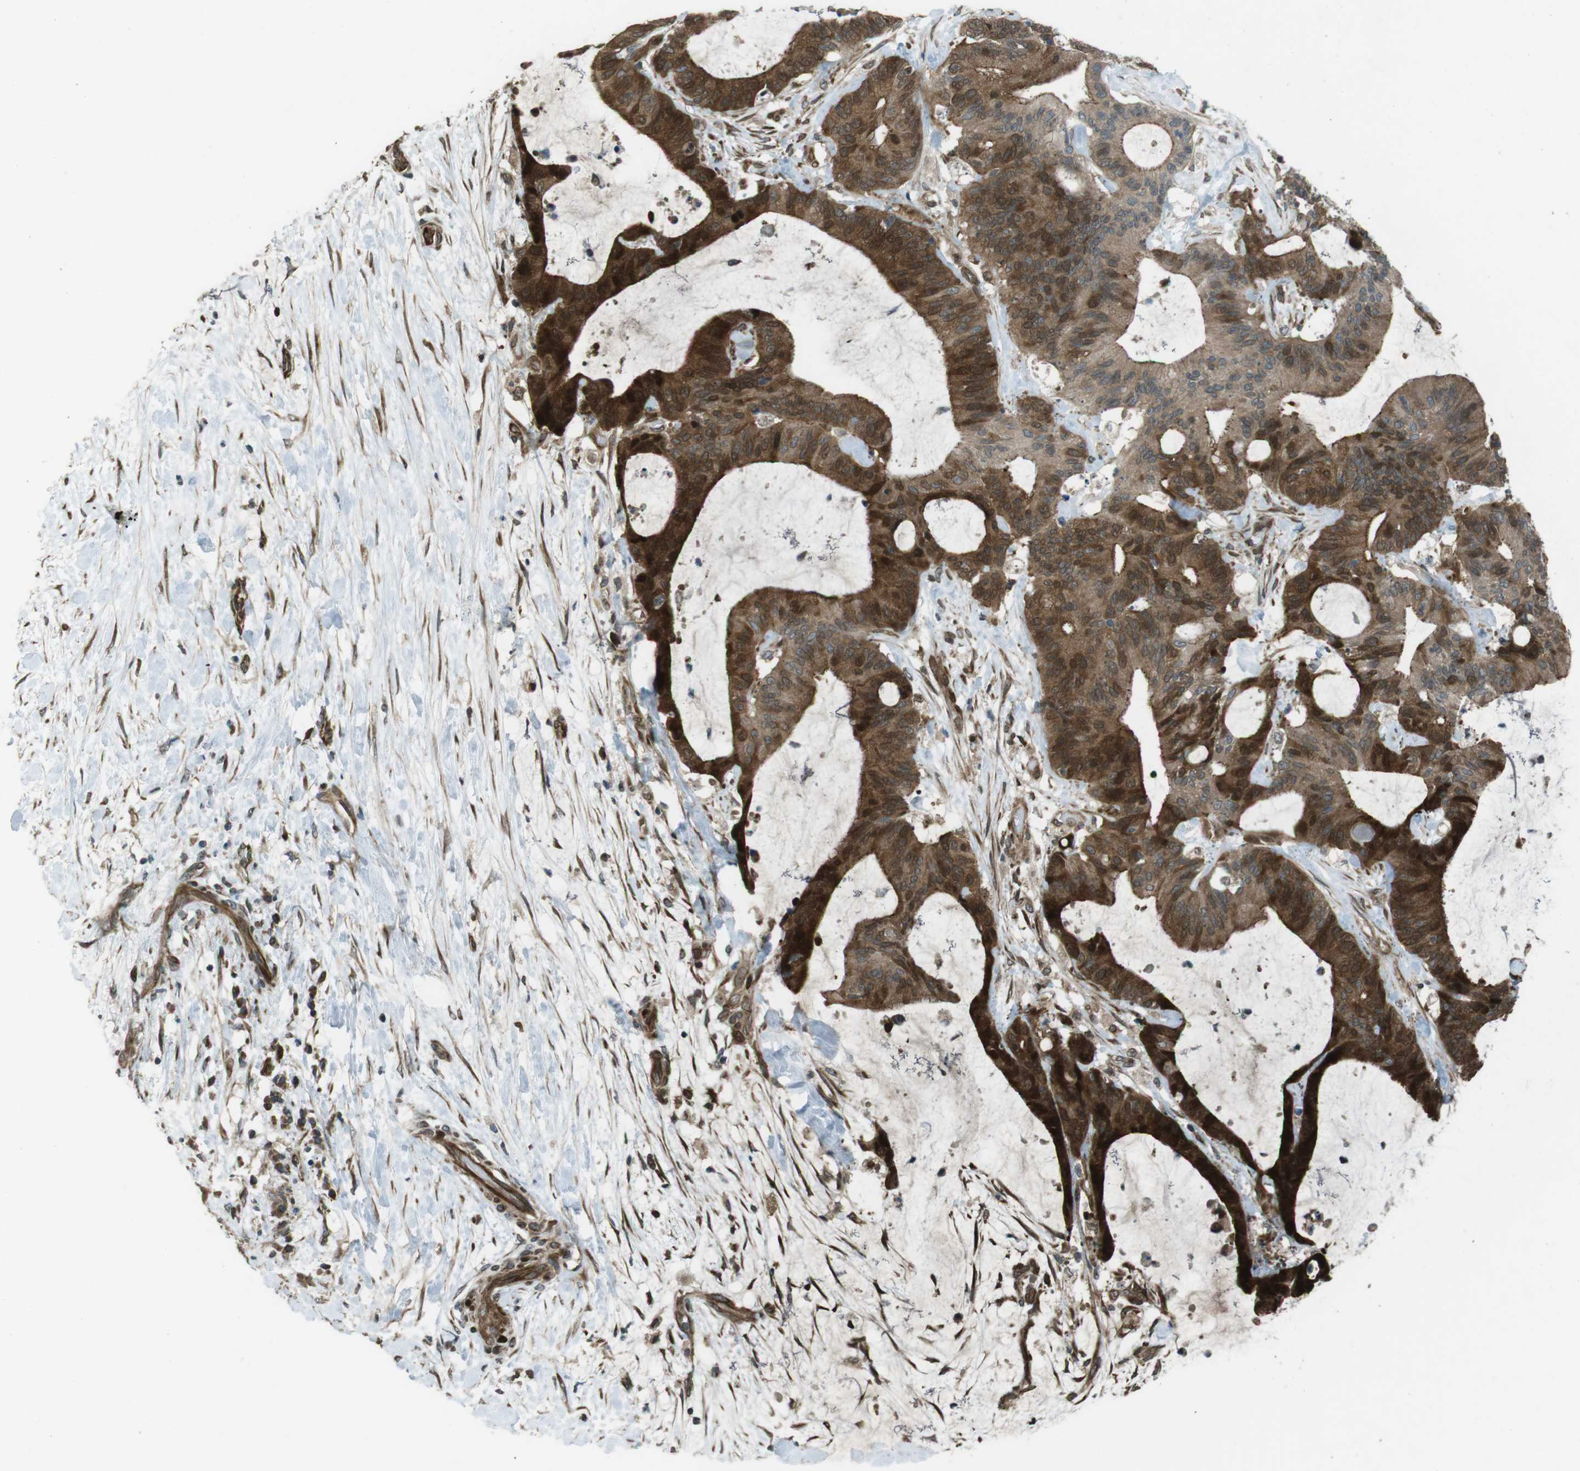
{"staining": {"intensity": "moderate", "quantity": ">75%", "location": "cytoplasmic/membranous"}, "tissue": "liver cancer", "cell_type": "Tumor cells", "image_type": "cancer", "snomed": [{"axis": "morphology", "description": "Cholangiocarcinoma"}, {"axis": "topography", "description": "Liver"}], "caption": "Immunohistochemistry of liver cancer shows medium levels of moderate cytoplasmic/membranous staining in approximately >75% of tumor cells.", "gene": "ZNF330", "patient": {"sex": "female", "age": 73}}